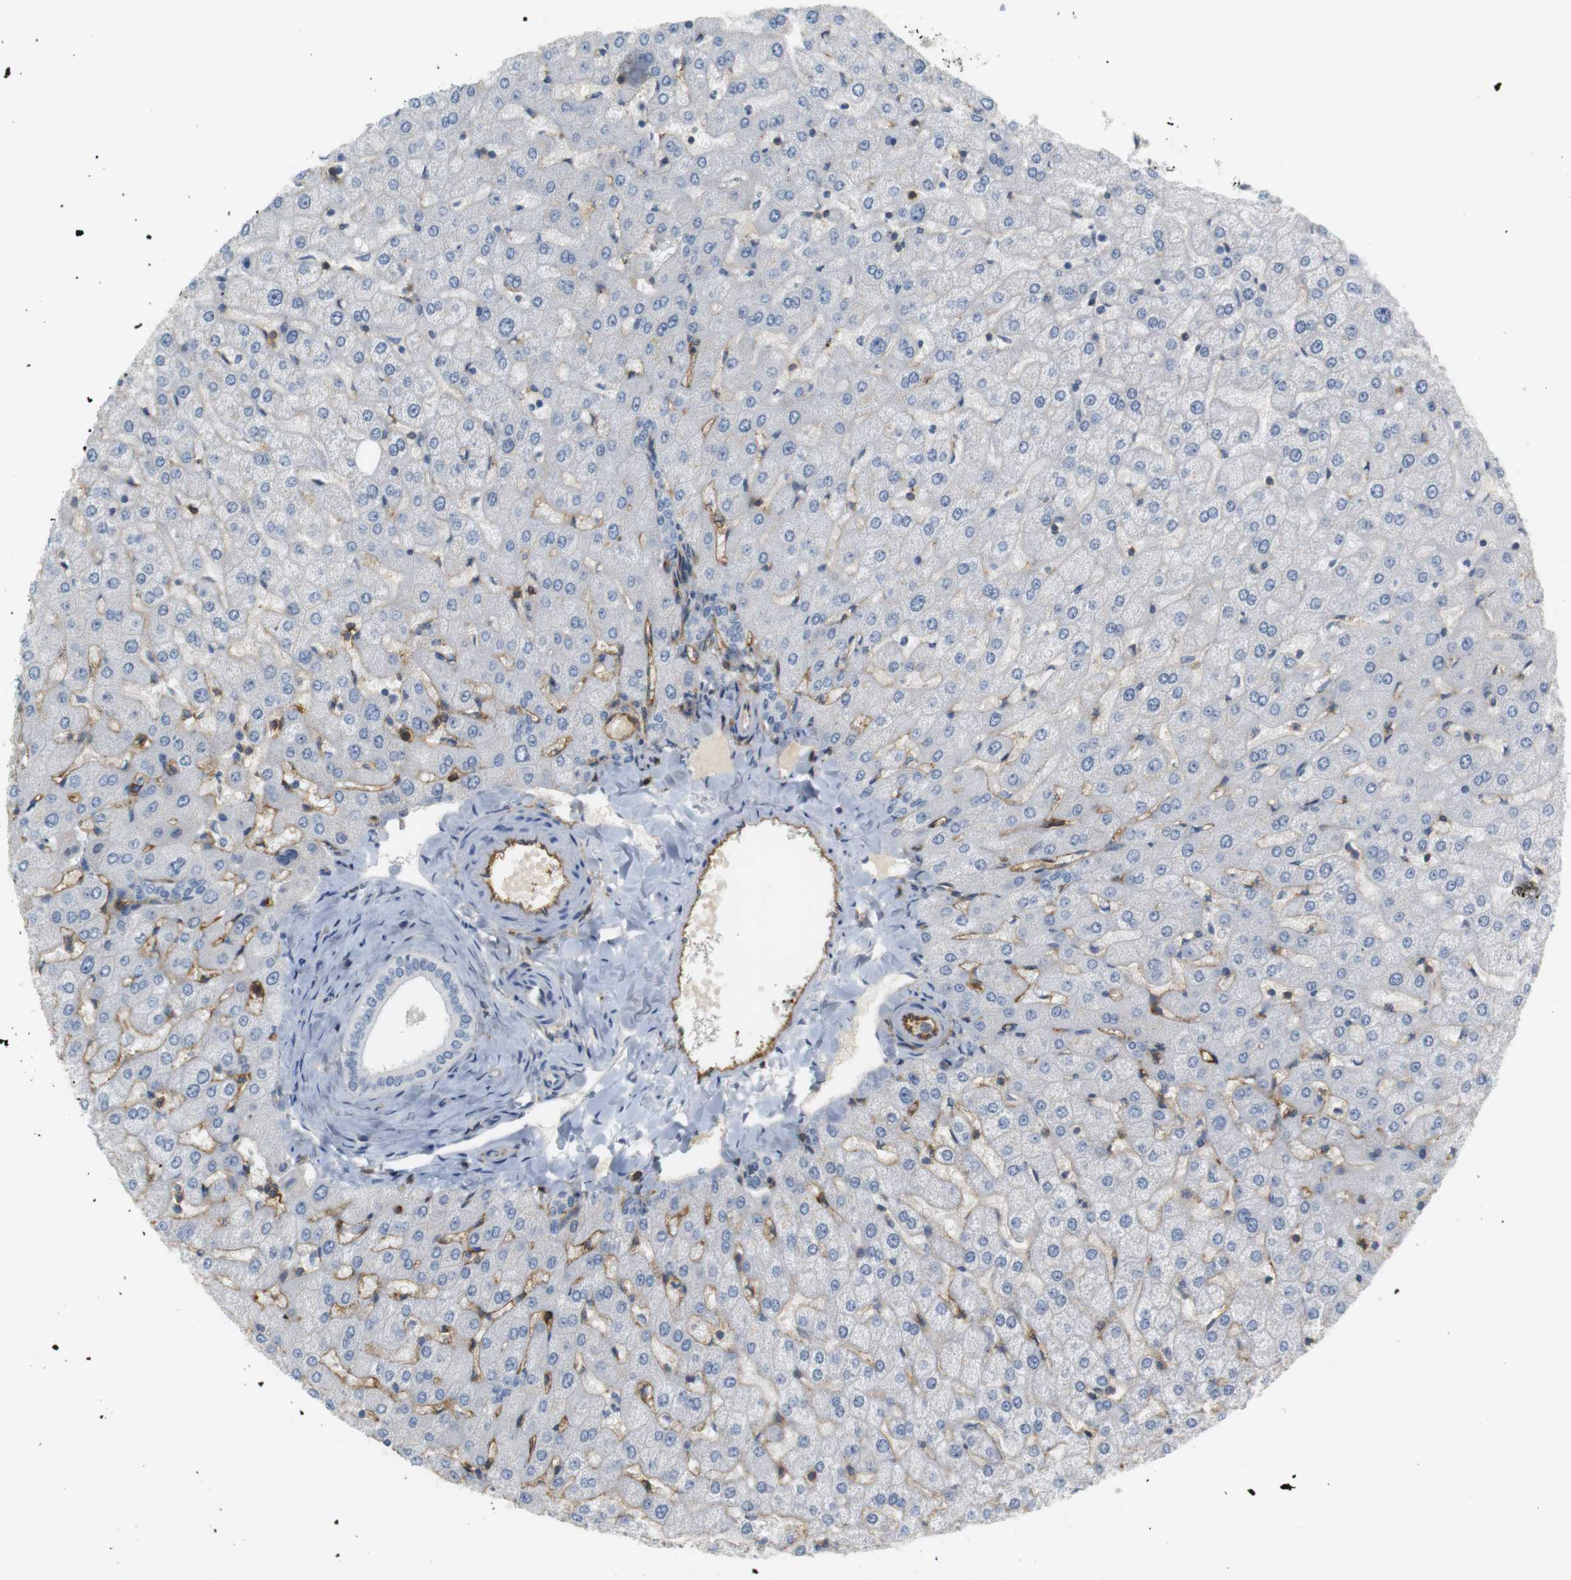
{"staining": {"intensity": "negative", "quantity": "none", "location": "none"}, "tissue": "liver", "cell_type": "Cholangiocytes", "image_type": "normal", "snomed": [{"axis": "morphology", "description": "Normal tissue, NOS"}, {"axis": "morphology", "description": "Fibrosis, NOS"}, {"axis": "topography", "description": "Liver"}], "caption": "Benign liver was stained to show a protein in brown. There is no significant expression in cholangiocytes. (Immunohistochemistry, brightfield microscopy, high magnification).", "gene": "F2R", "patient": {"sex": "female", "age": 29}}